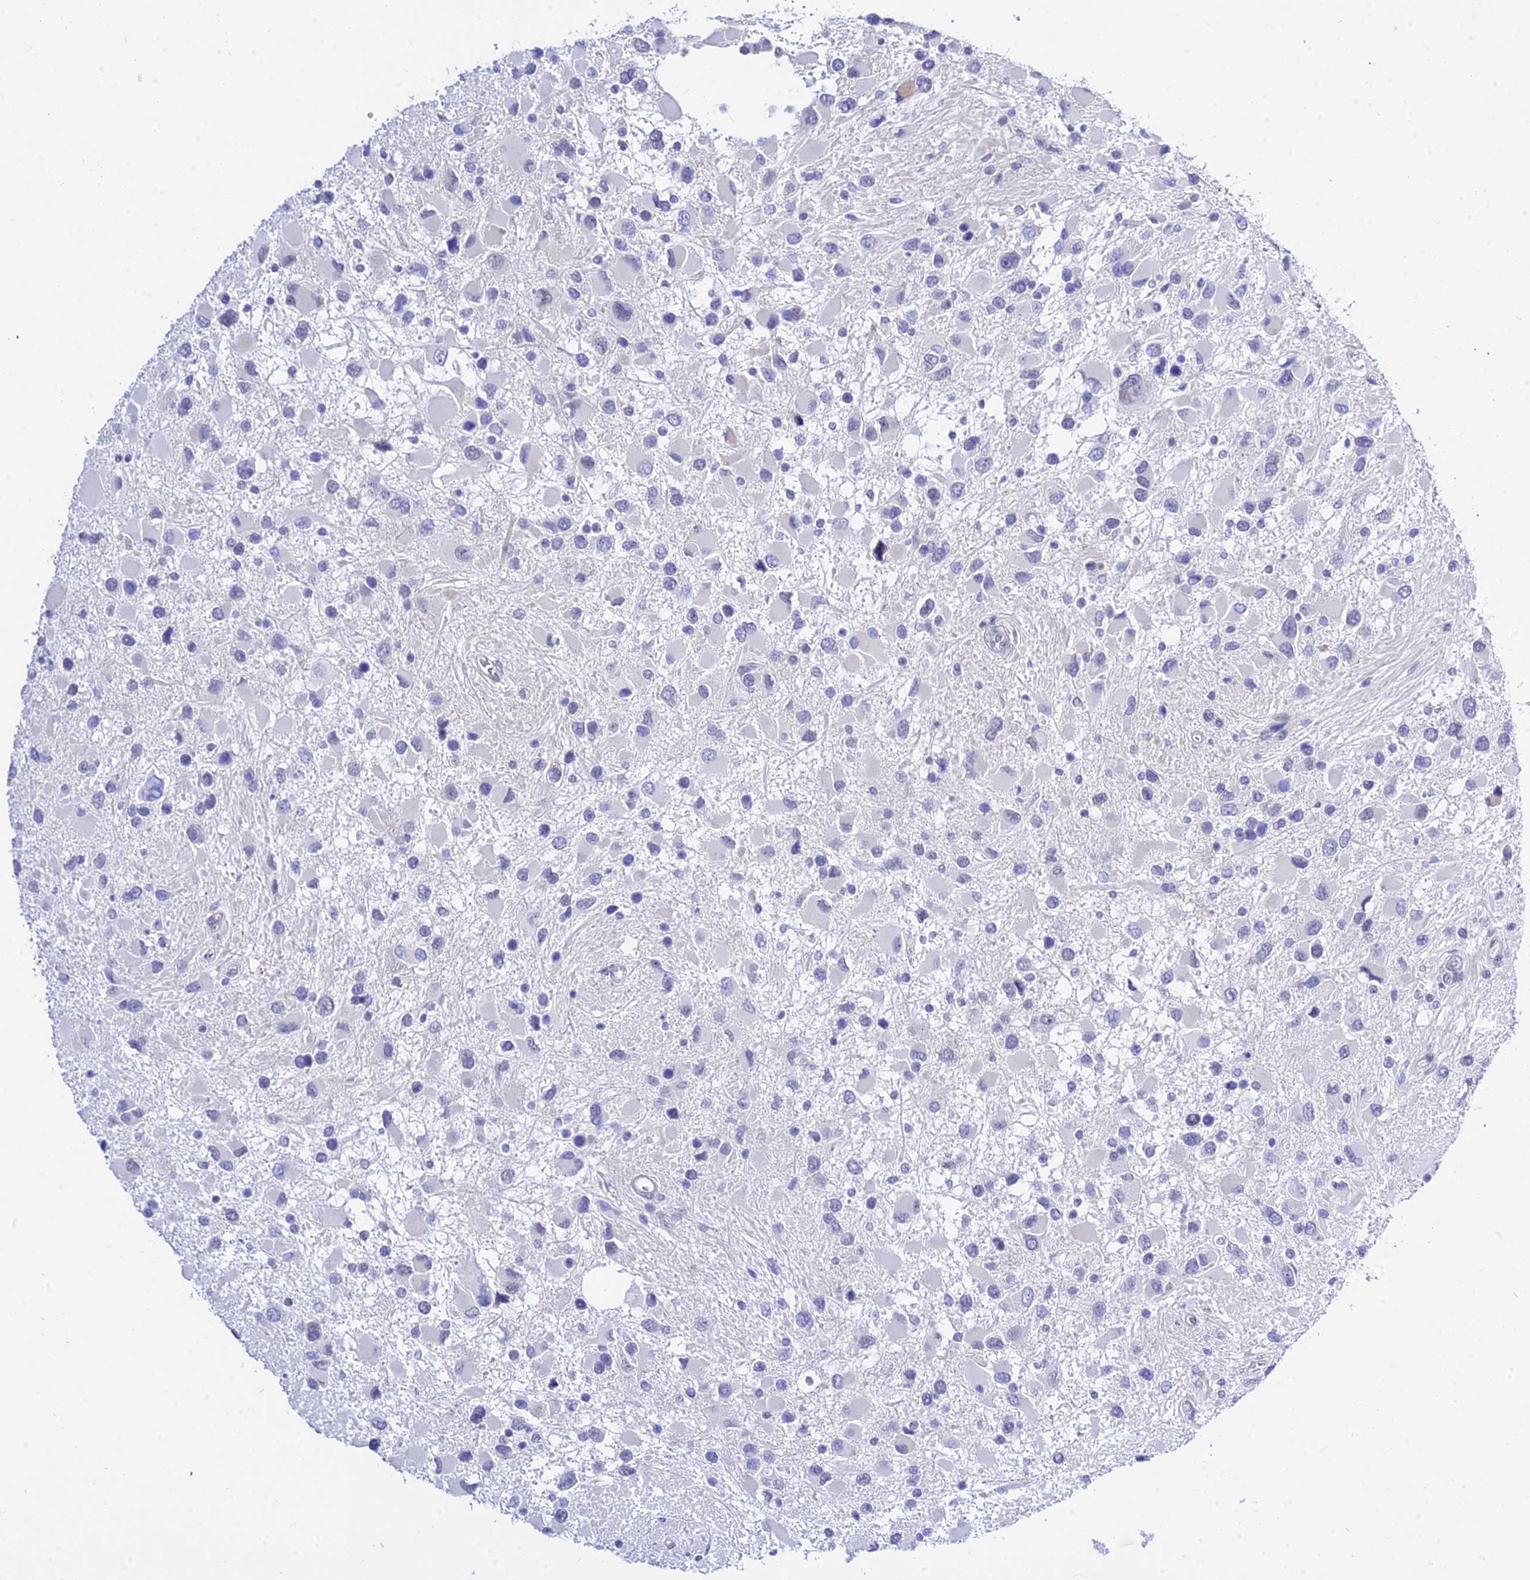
{"staining": {"intensity": "negative", "quantity": "none", "location": "none"}, "tissue": "glioma", "cell_type": "Tumor cells", "image_type": "cancer", "snomed": [{"axis": "morphology", "description": "Glioma, malignant, High grade"}, {"axis": "topography", "description": "Brain"}], "caption": "Tumor cells show no significant staining in glioma.", "gene": "ZNF628", "patient": {"sex": "male", "age": 53}}